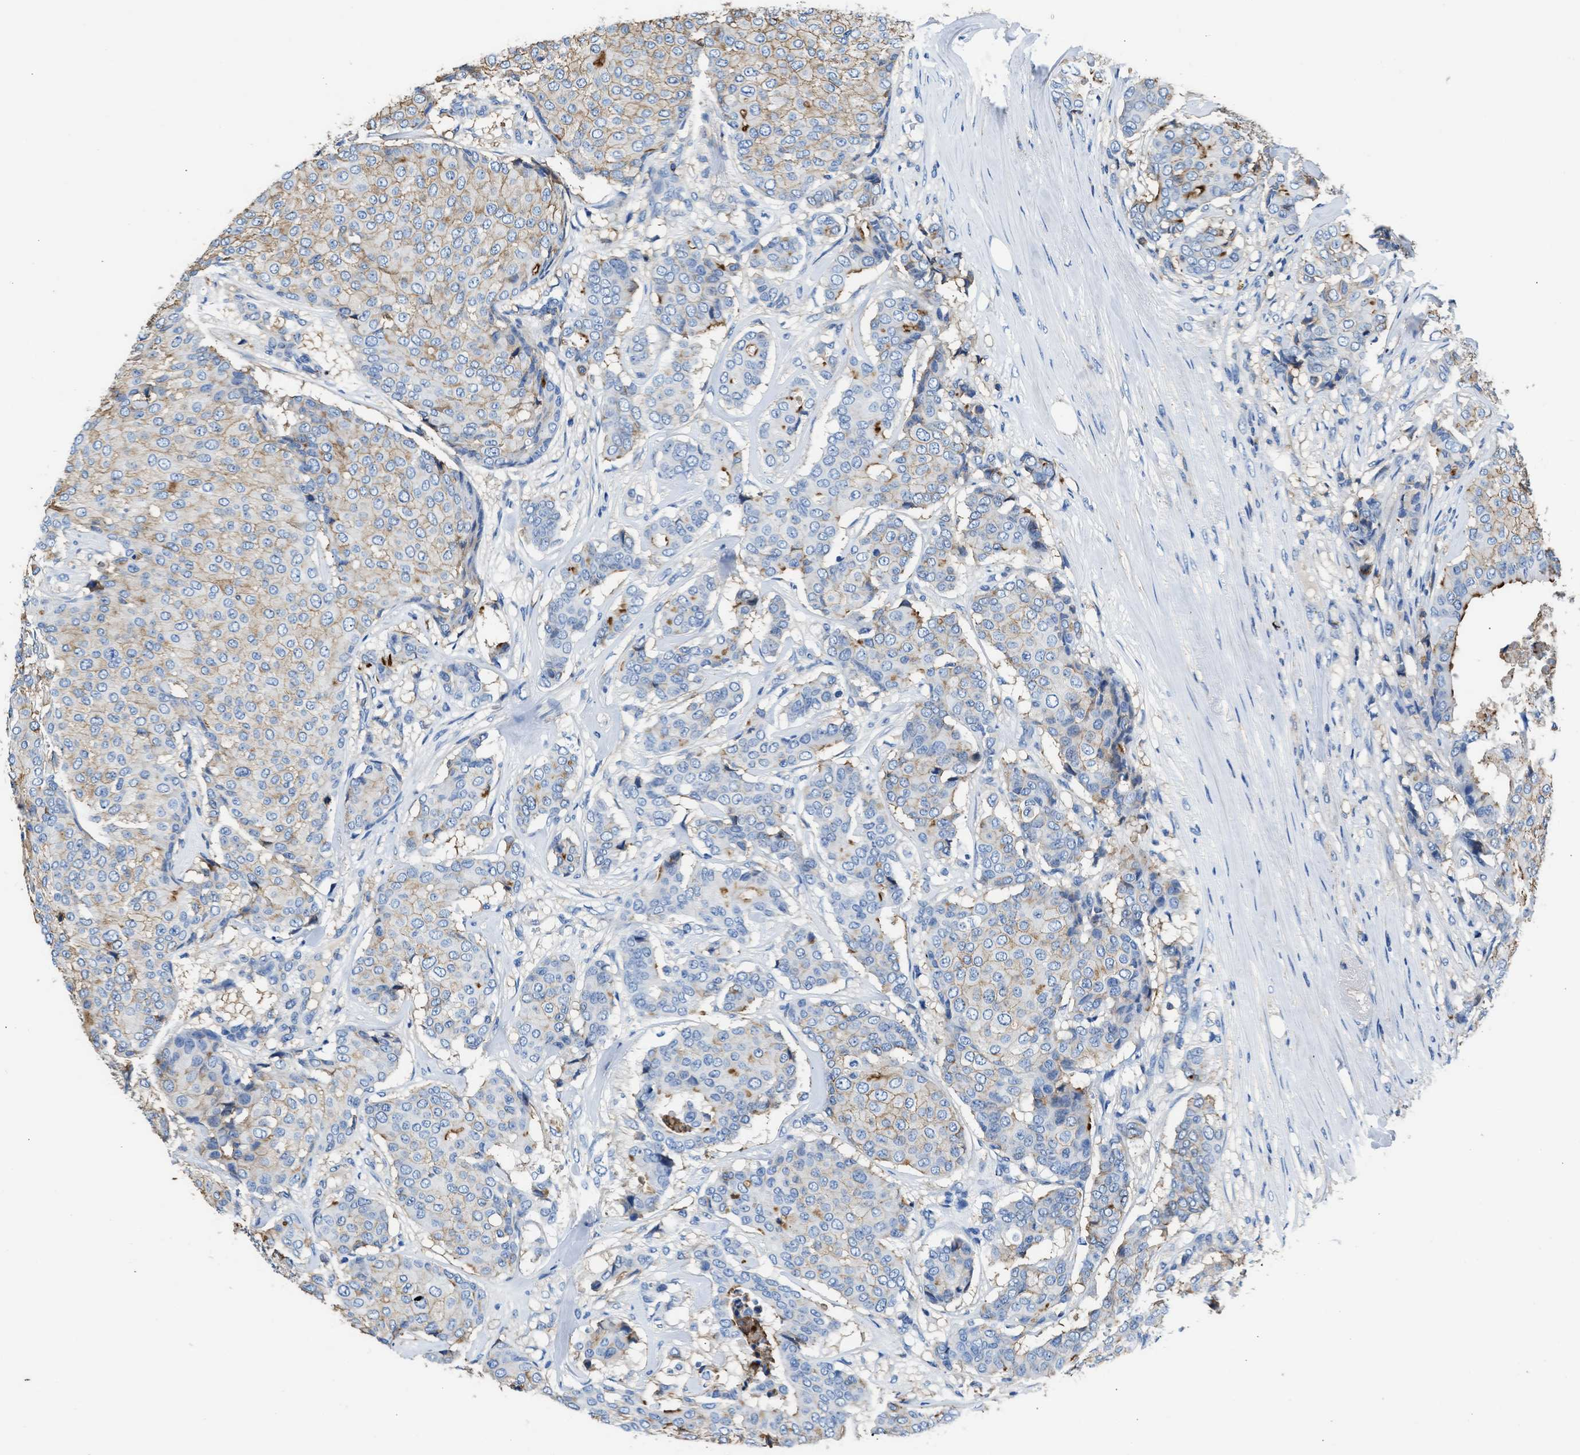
{"staining": {"intensity": "moderate", "quantity": "25%-75%", "location": "cytoplasmic/membranous"}, "tissue": "breast cancer", "cell_type": "Tumor cells", "image_type": "cancer", "snomed": [{"axis": "morphology", "description": "Duct carcinoma"}, {"axis": "topography", "description": "Breast"}], "caption": "IHC of human breast cancer (infiltrating ductal carcinoma) reveals medium levels of moderate cytoplasmic/membranous expression in about 25%-75% of tumor cells.", "gene": "KCNQ4", "patient": {"sex": "female", "age": 75}}